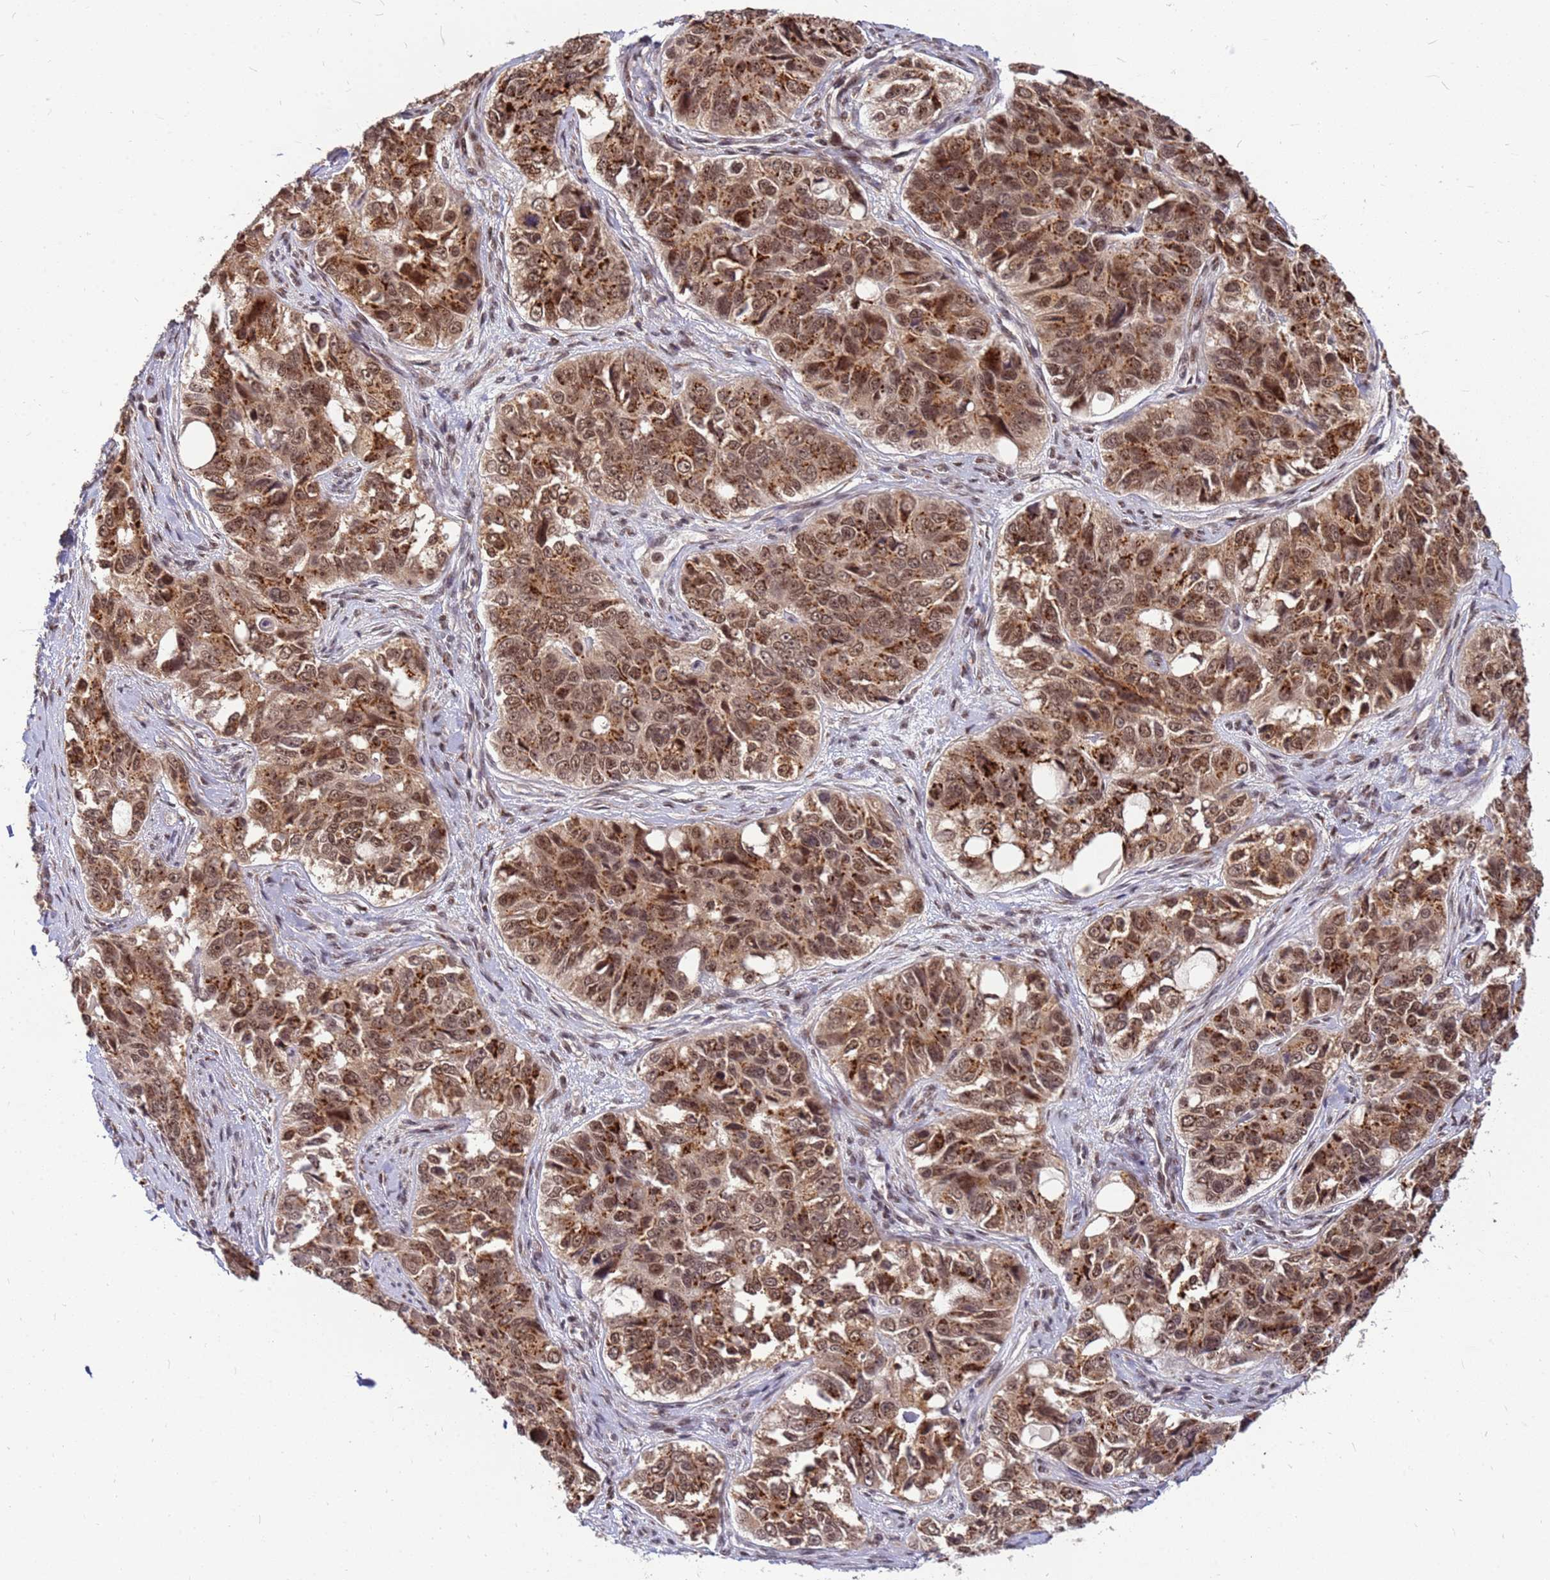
{"staining": {"intensity": "moderate", "quantity": ">75%", "location": "cytoplasmic/membranous,nuclear"}, "tissue": "ovarian cancer", "cell_type": "Tumor cells", "image_type": "cancer", "snomed": [{"axis": "morphology", "description": "Carcinoma, endometroid"}, {"axis": "topography", "description": "Ovary"}], "caption": "Brown immunohistochemical staining in human ovarian cancer (endometroid carcinoma) reveals moderate cytoplasmic/membranous and nuclear positivity in about >75% of tumor cells.", "gene": "NCBP2", "patient": {"sex": "female", "age": 51}}